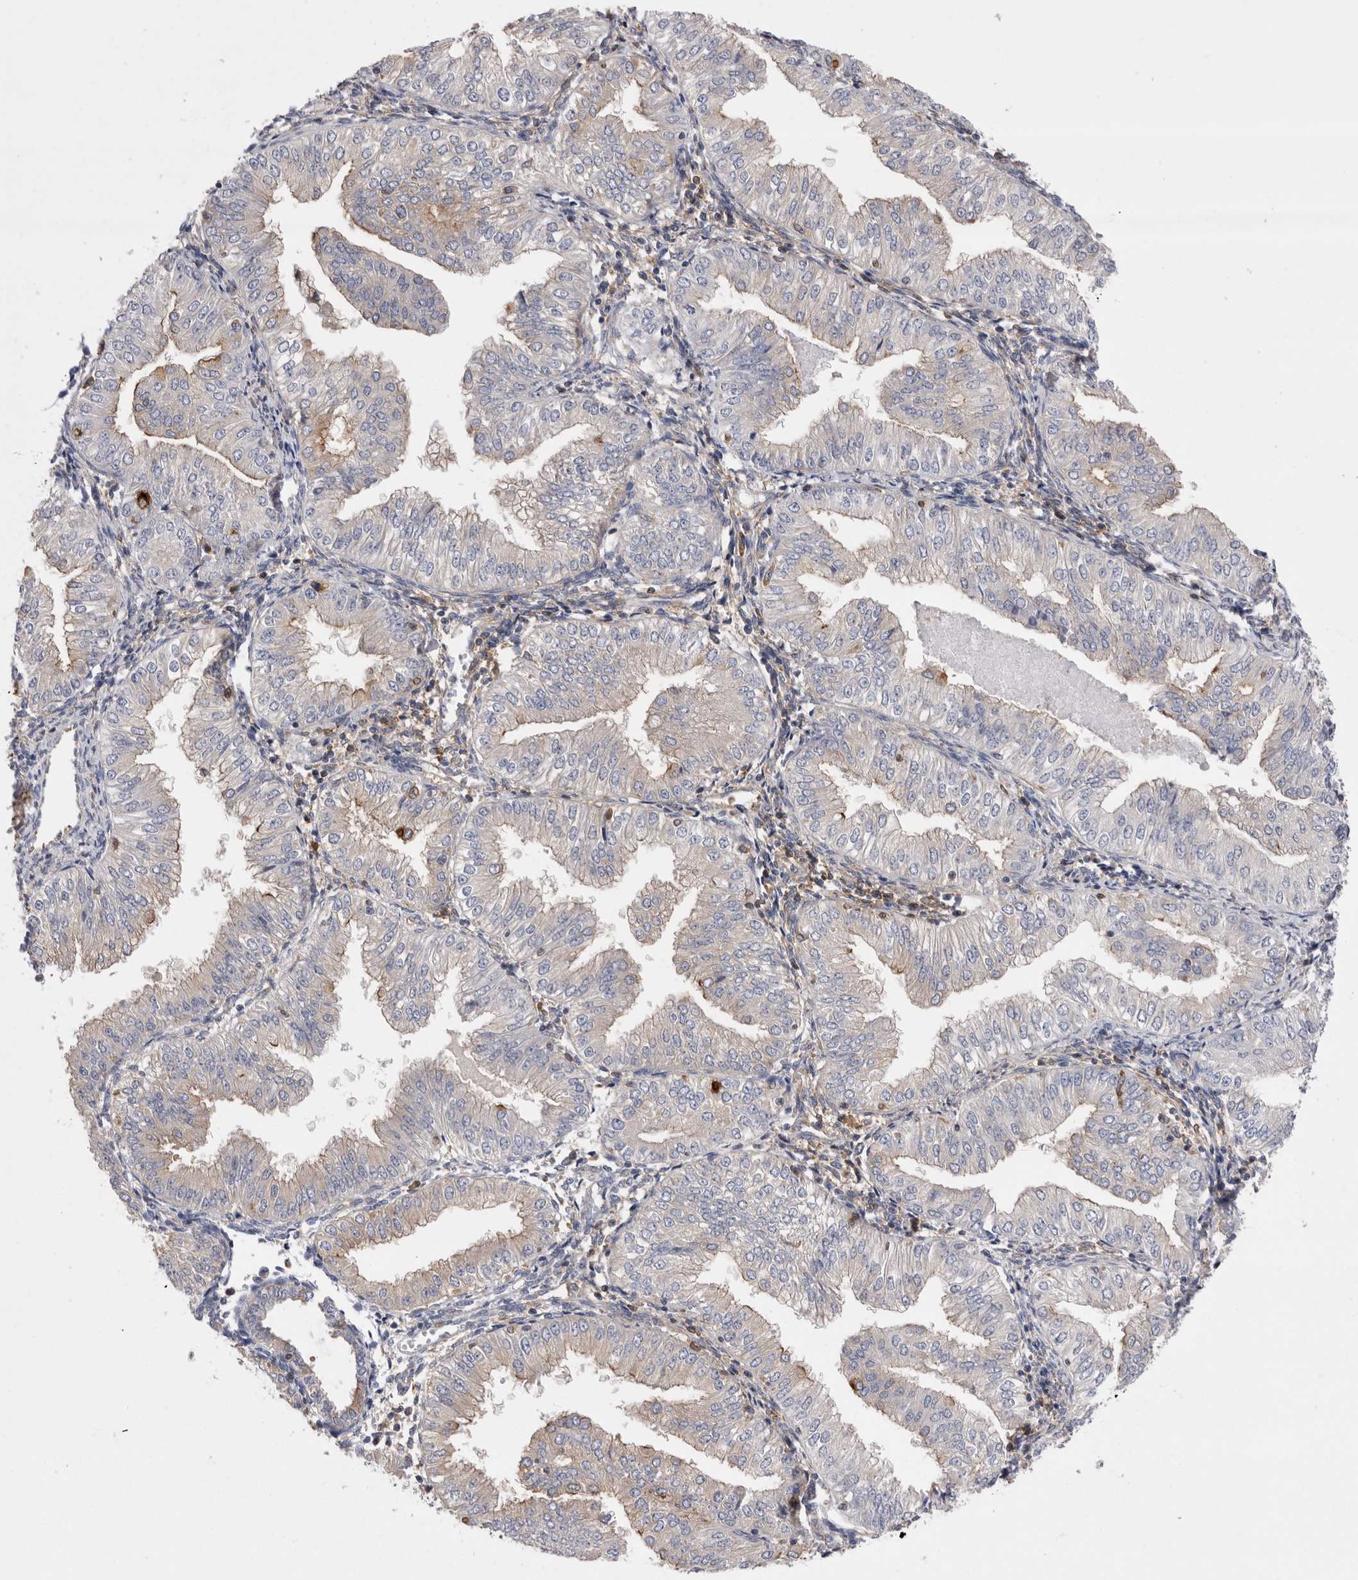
{"staining": {"intensity": "moderate", "quantity": "<25%", "location": "cytoplasmic/membranous"}, "tissue": "endometrial cancer", "cell_type": "Tumor cells", "image_type": "cancer", "snomed": [{"axis": "morphology", "description": "Normal tissue, NOS"}, {"axis": "morphology", "description": "Adenocarcinoma, NOS"}, {"axis": "topography", "description": "Endometrium"}], "caption": "Protein expression analysis of adenocarcinoma (endometrial) displays moderate cytoplasmic/membranous positivity in about <25% of tumor cells.", "gene": "RAB11FIP1", "patient": {"sex": "female", "age": 53}}